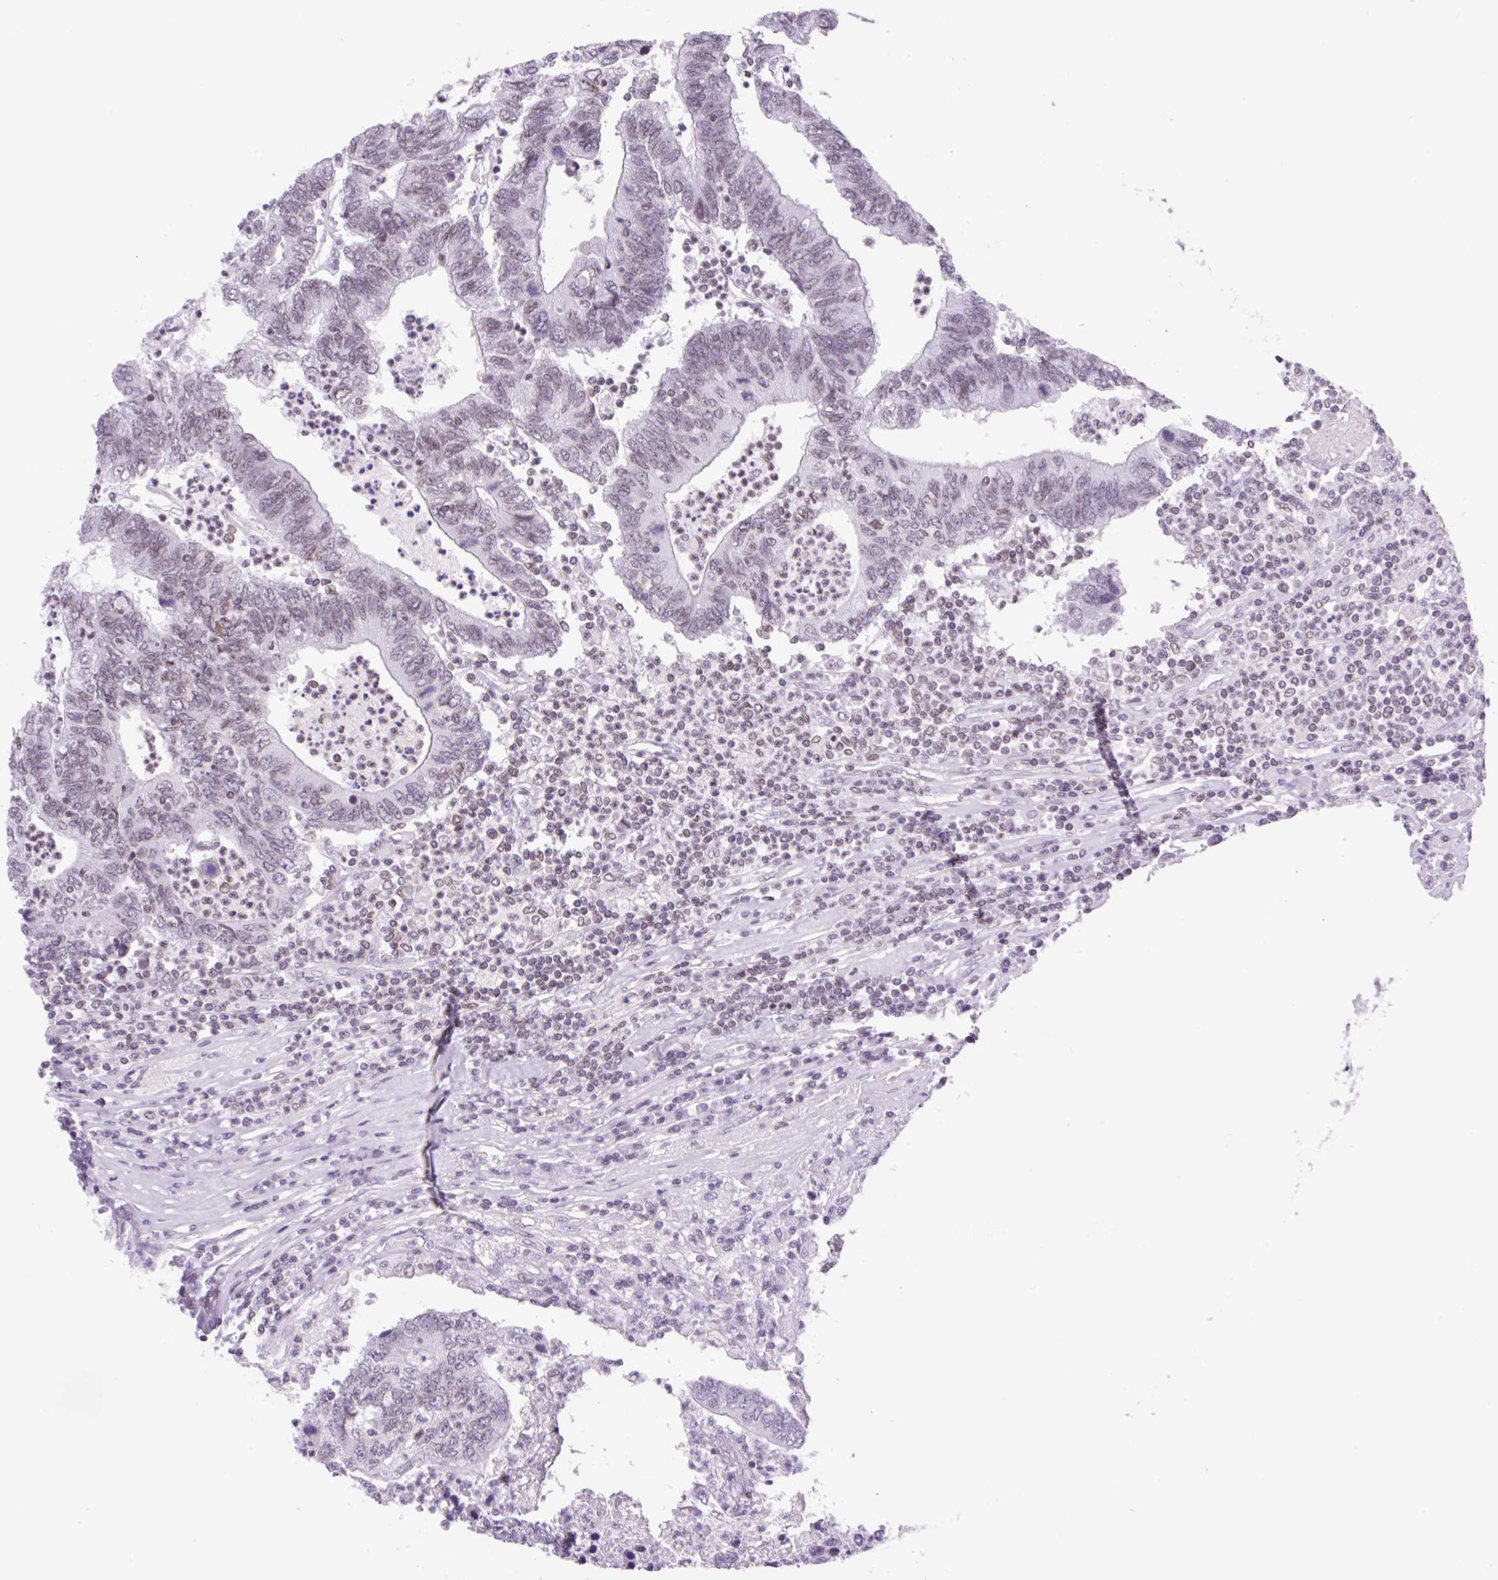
{"staining": {"intensity": "weak", "quantity": "25%-75%", "location": "nuclear"}, "tissue": "colorectal cancer", "cell_type": "Tumor cells", "image_type": "cancer", "snomed": [{"axis": "morphology", "description": "Adenocarcinoma, NOS"}, {"axis": "topography", "description": "Colon"}], "caption": "Weak nuclear protein staining is present in about 25%-75% of tumor cells in colorectal cancer. The staining was performed using DAB (3,3'-diaminobenzidine), with brown indicating positive protein expression. Nuclei are stained blue with hematoxylin.", "gene": "VPREB1", "patient": {"sex": "female", "age": 48}}